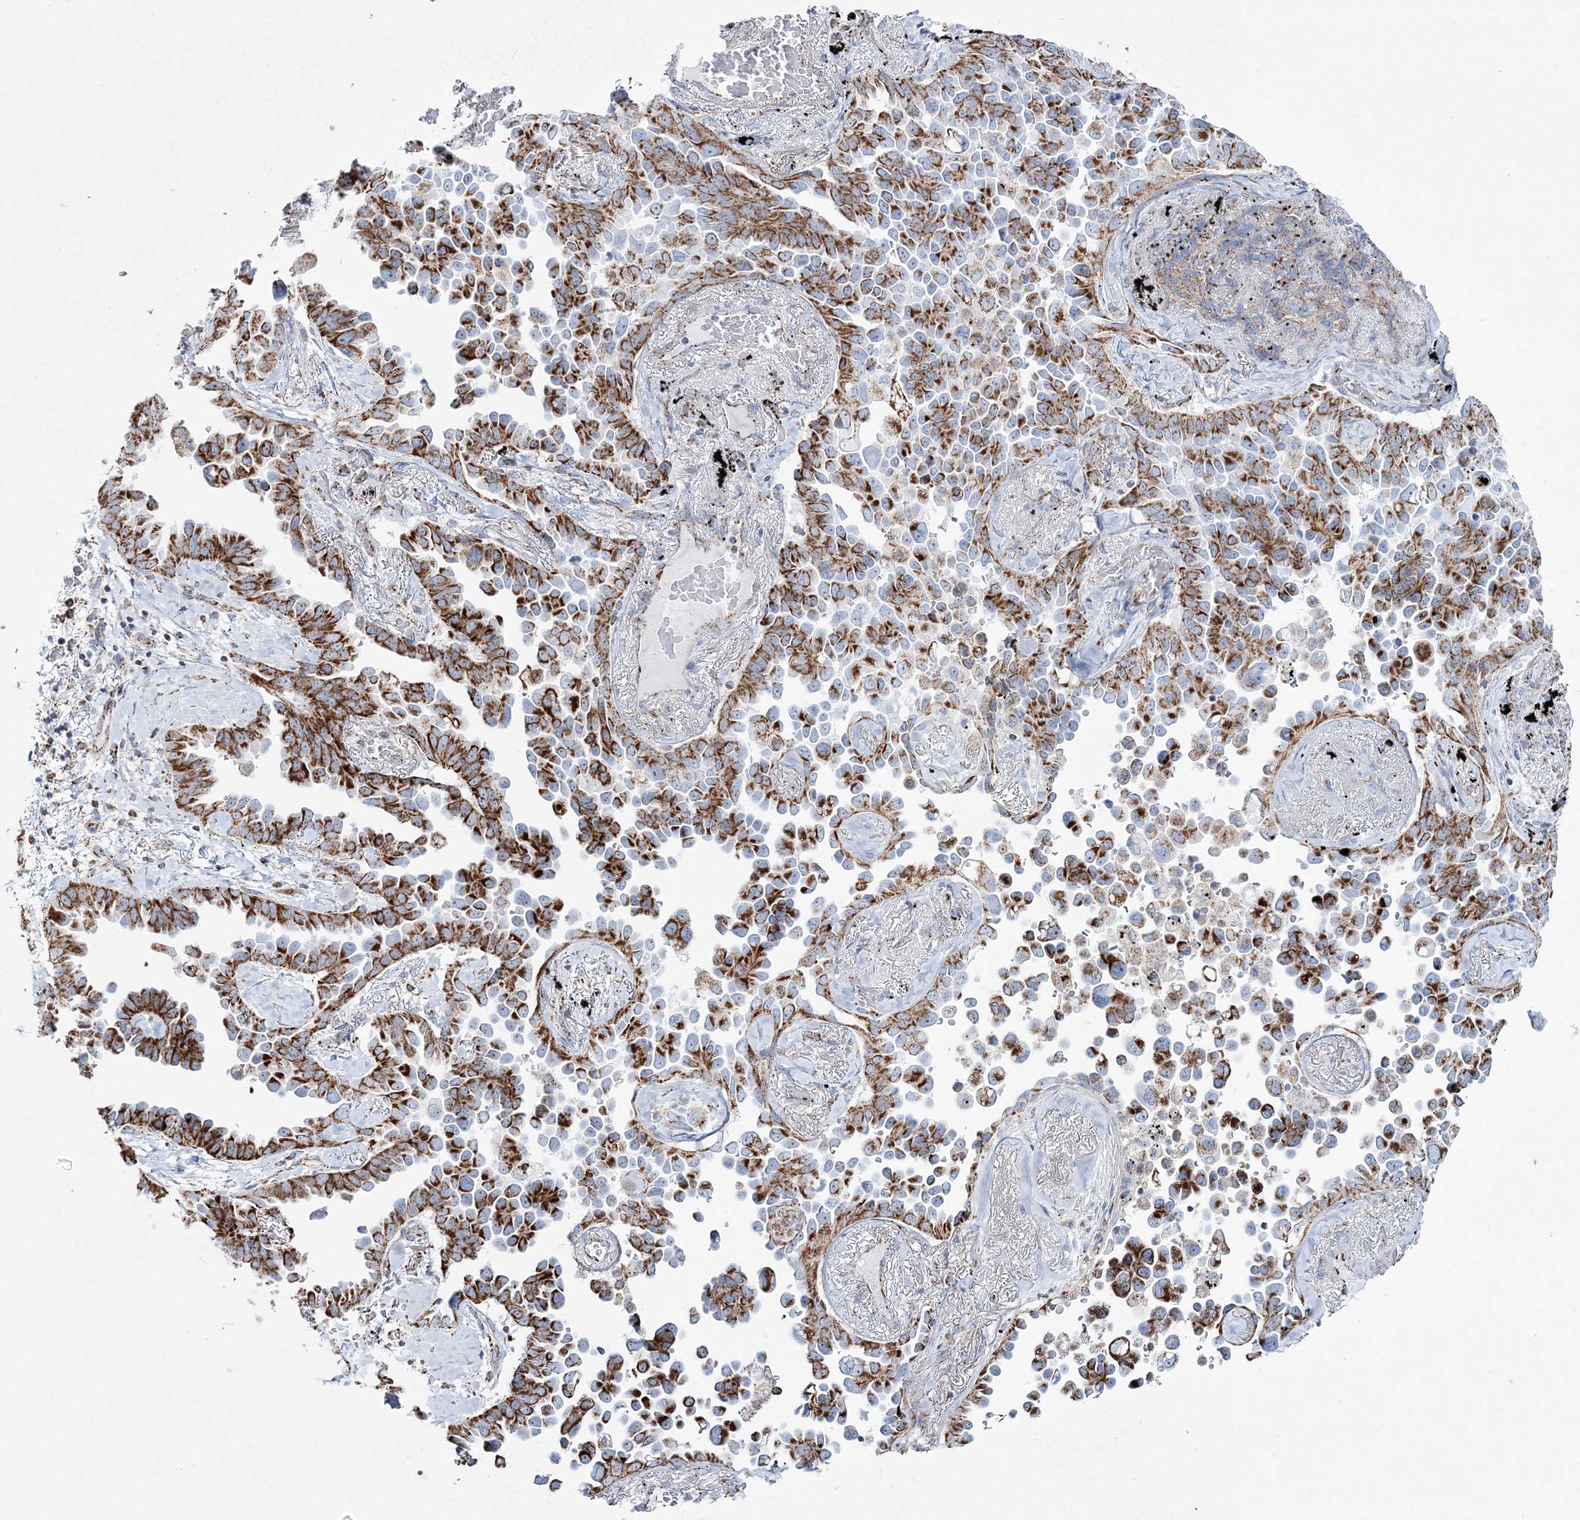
{"staining": {"intensity": "strong", "quantity": ">75%", "location": "cytoplasmic/membranous"}, "tissue": "lung cancer", "cell_type": "Tumor cells", "image_type": "cancer", "snomed": [{"axis": "morphology", "description": "Adenocarcinoma, NOS"}, {"axis": "topography", "description": "Lung"}], "caption": "An image of human adenocarcinoma (lung) stained for a protein demonstrates strong cytoplasmic/membranous brown staining in tumor cells.", "gene": "HIBCH", "patient": {"sex": "female", "age": 67}}